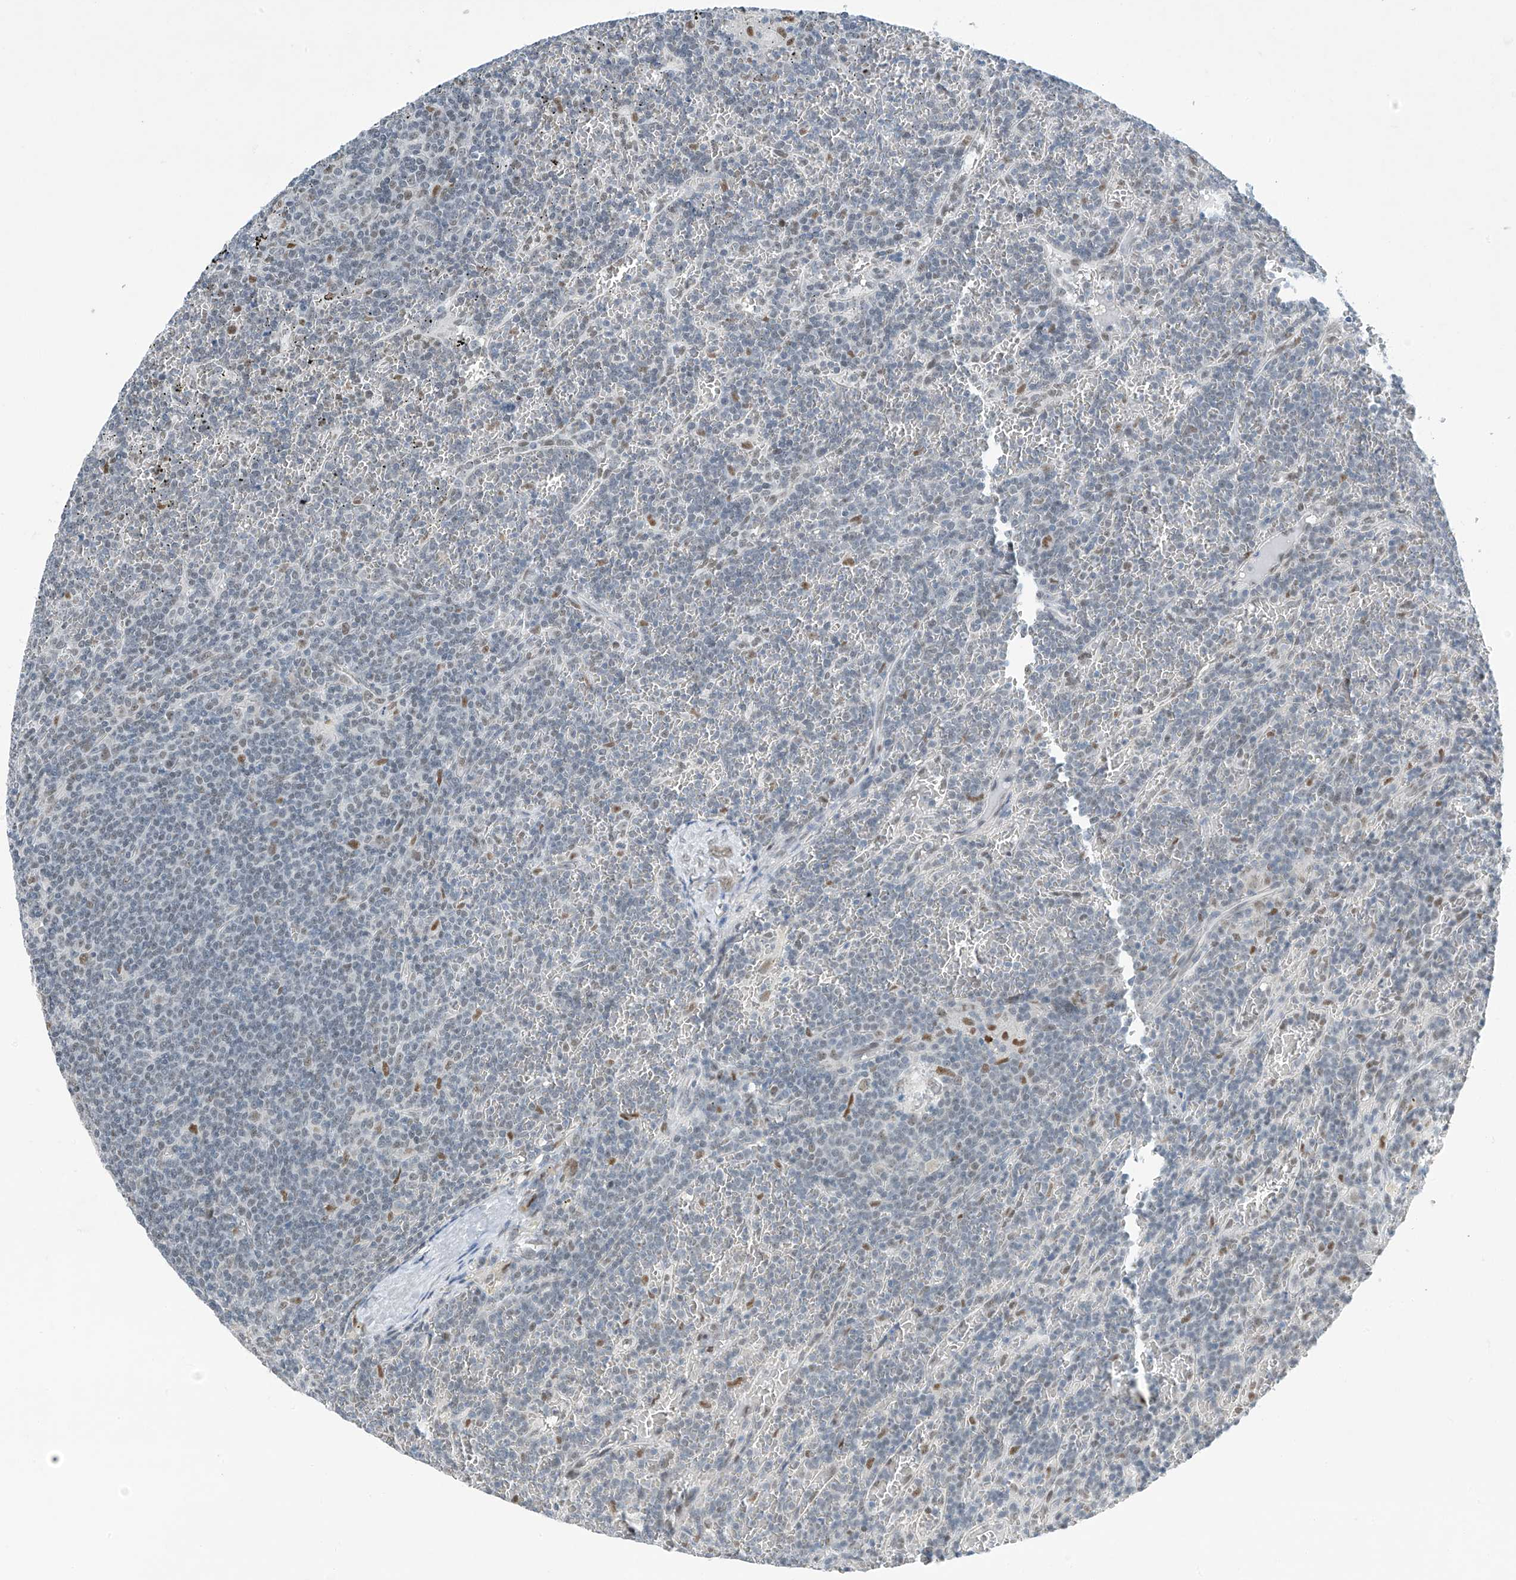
{"staining": {"intensity": "negative", "quantity": "none", "location": "none"}, "tissue": "lymphoma", "cell_type": "Tumor cells", "image_type": "cancer", "snomed": [{"axis": "morphology", "description": "Malignant lymphoma, non-Hodgkin's type, Low grade"}, {"axis": "topography", "description": "Spleen"}], "caption": "IHC of human malignant lymphoma, non-Hodgkin's type (low-grade) demonstrates no positivity in tumor cells.", "gene": "TAF8", "patient": {"sex": "female", "age": 19}}